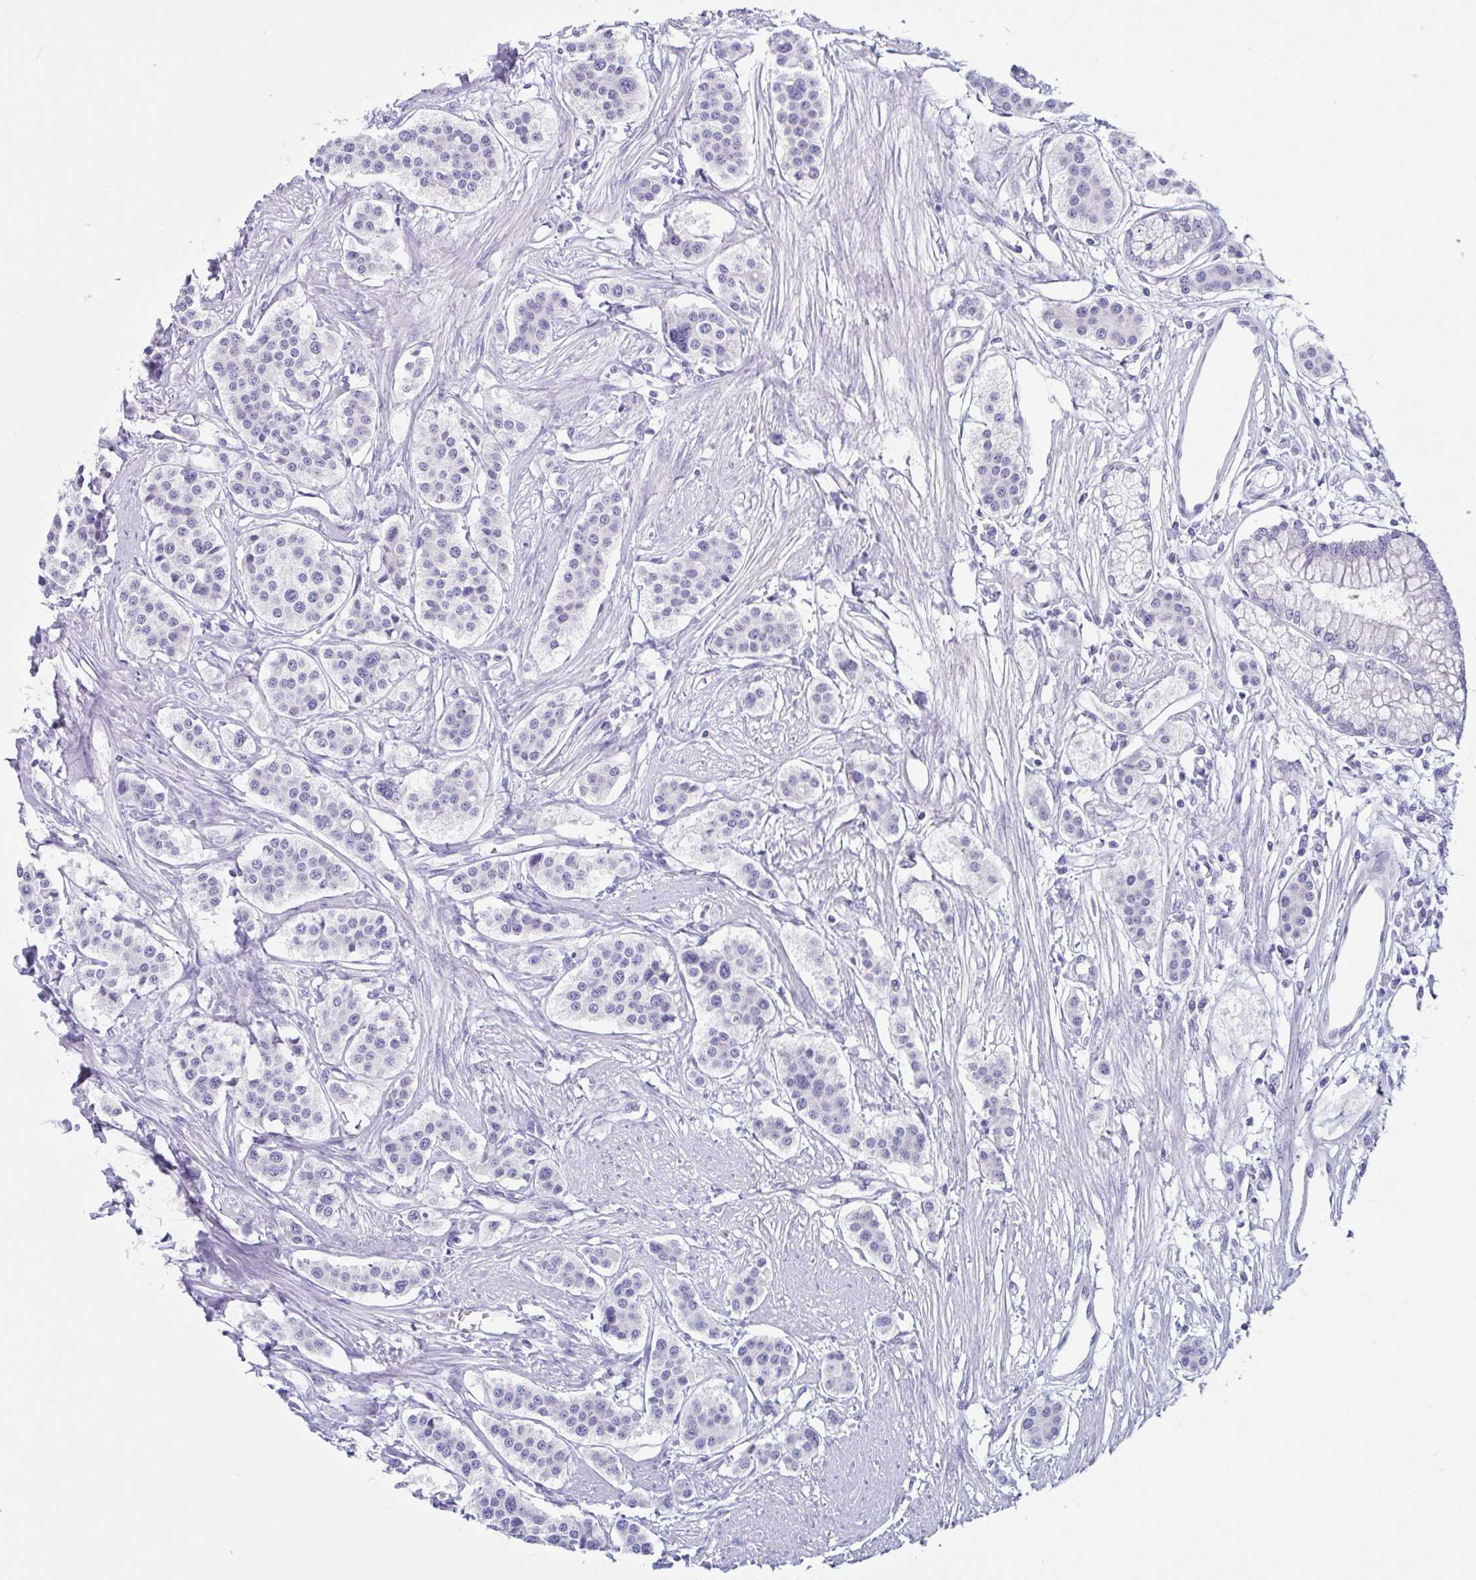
{"staining": {"intensity": "negative", "quantity": "none", "location": "none"}, "tissue": "carcinoid", "cell_type": "Tumor cells", "image_type": "cancer", "snomed": [{"axis": "morphology", "description": "Carcinoid, malignant, NOS"}, {"axis": "topography", "description": "Small intestine"}], "caption": "Tumor cells are negative for protein expression in human carcinoid (malignant).", "gene": "OR6N2", "patient": {"sex": "male", "age": 60}}